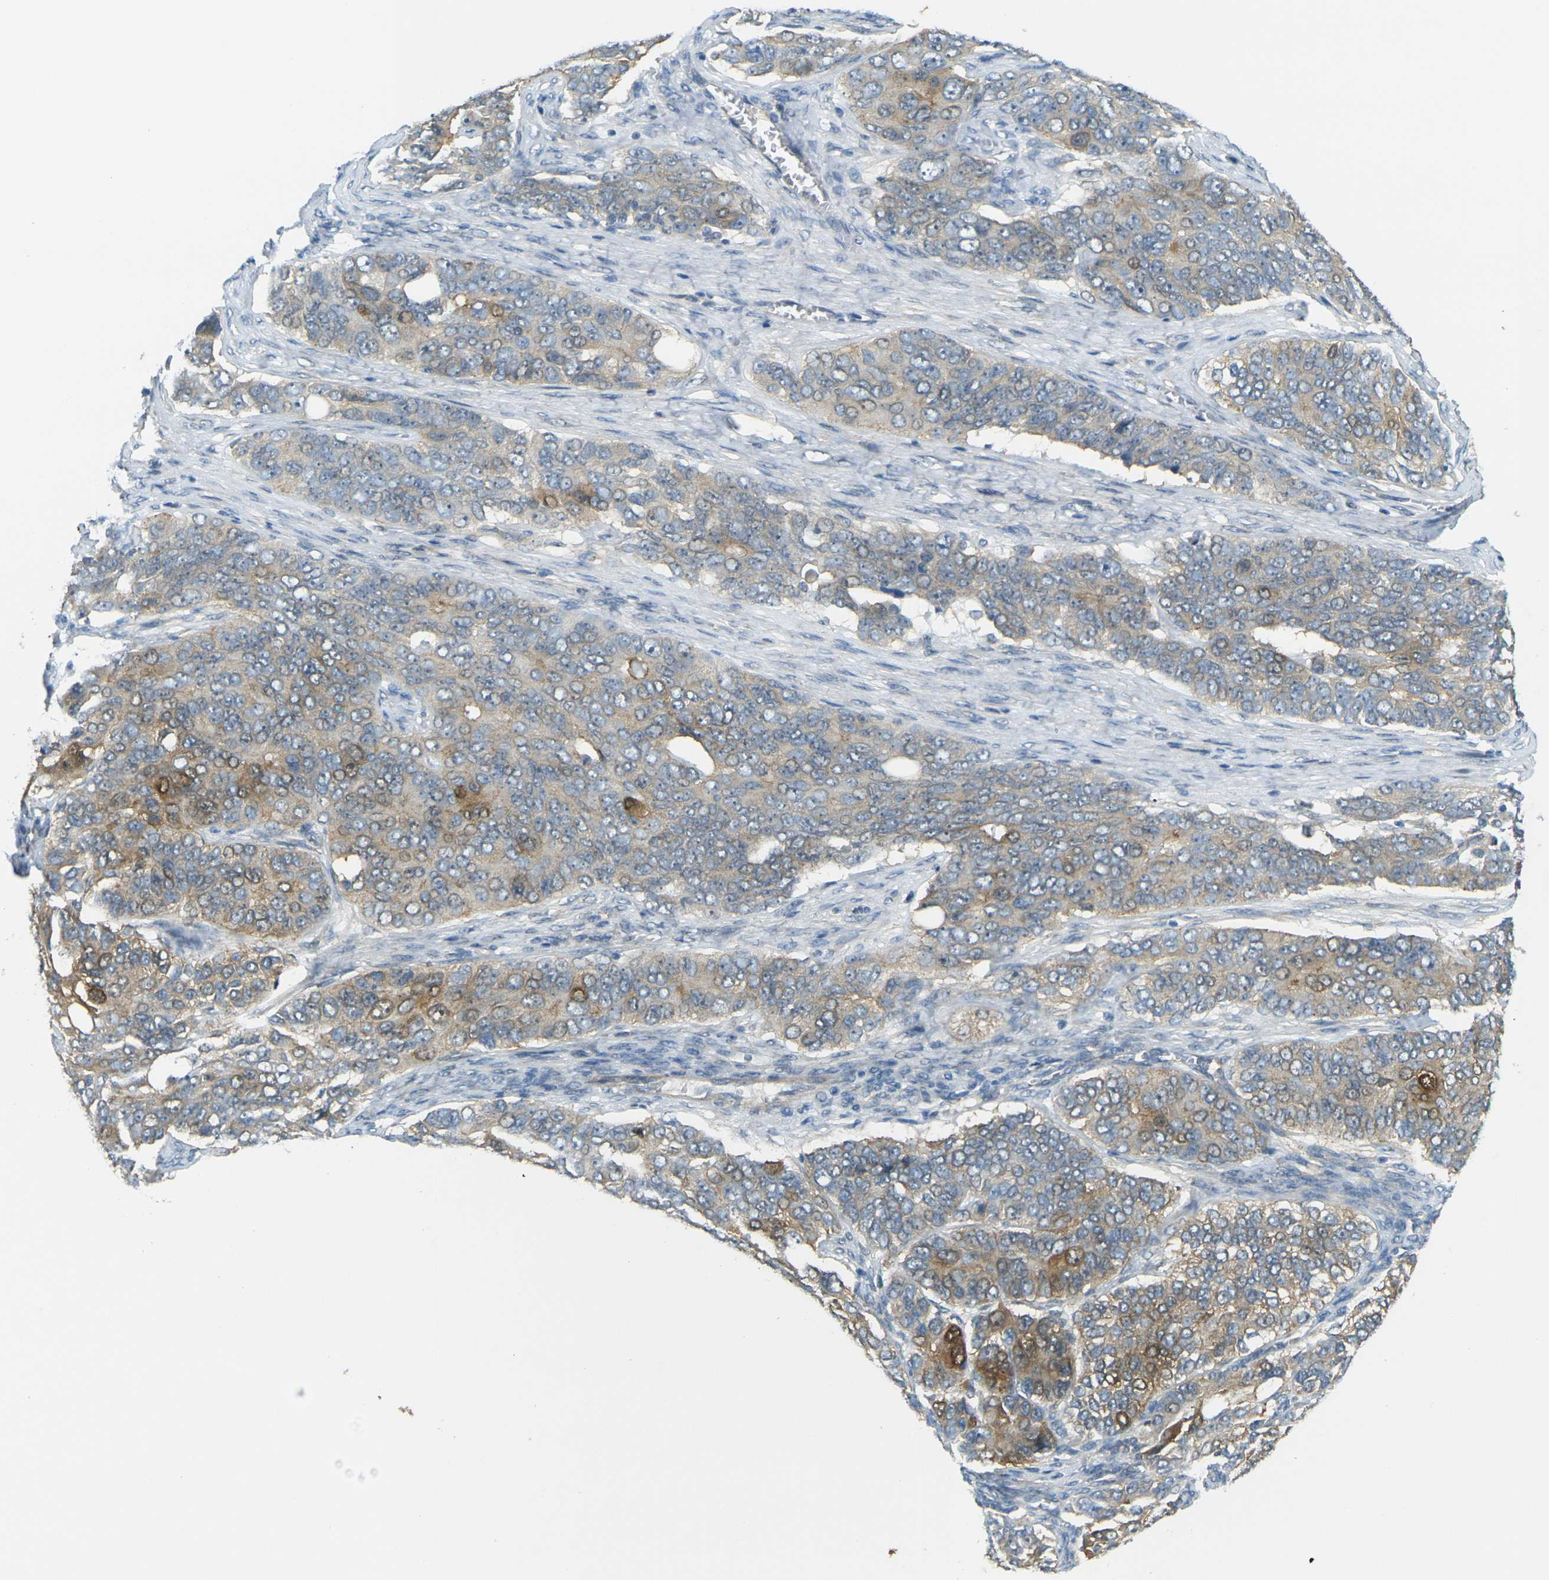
{"staining": {"intensity": "moderate", "quantity": ">75%", "location": "cytoplasmic/membranous"}, "tissue": "ovarian cancer", "cell_type": "Tumor cells", "image_type": "cancer", "snomed": [{"axis": "morphology", "description": "Carcinoma, endometroid"}, {"axis": "topography", "description": "Ovary"}], "caption": "A medium amount of moderate cytoplasmic/membranous staining is identified in about >75% of tumor cells in ovarian cancer tissue.", "gene": "RHBDD1", "patient": {"sex": "female", "age": 51}}